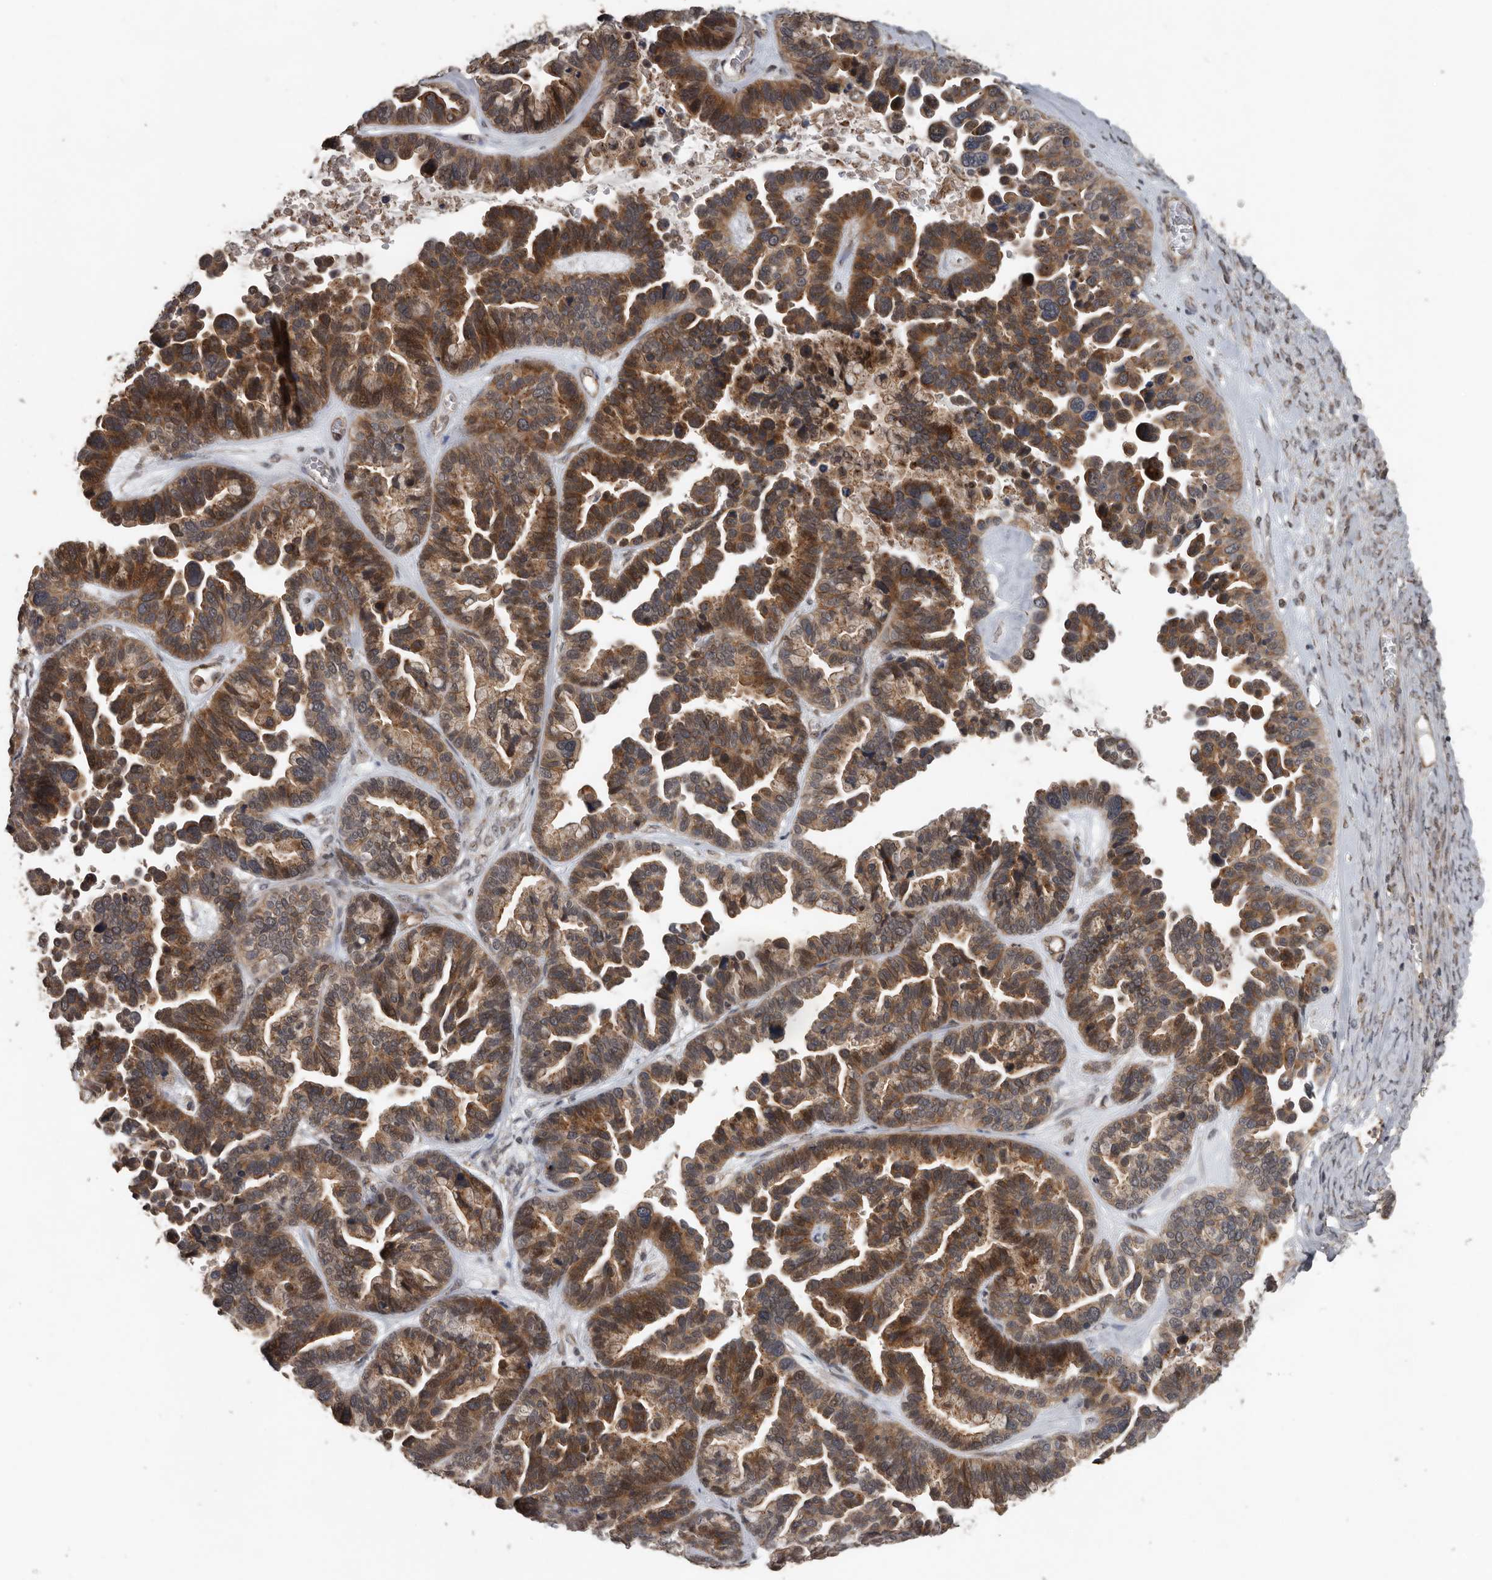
{"staining": {"intensity": "strong", "quantity": ">75%", "location": "cytoplasmic/membranous,nuclear"}, "tissue": "ovarian cancer", "cell_type": "Tumor cells", "image_type": "cancer", "snomed": [{"axis": "morphology", "description": "Cystadenocarcinoma, serous, NOS"}, {"axis": "topography", "description": "Ovary"}], "caption": "Immunohistochemistry (IHC) photomicrograph of neoplastic tissue: serous cystadenocarcinoma (ovarian) stained using immunohistochemistry (IHC) shows high levels of strong protein expression localized specifically in the cytoplasmic/membranous and nuclear of tumor cells, appearing as a cytoplasmic/membranous and nuclear brown color.", "gene": "CEP350", "patient": {"sex": "female", "age": 56}}